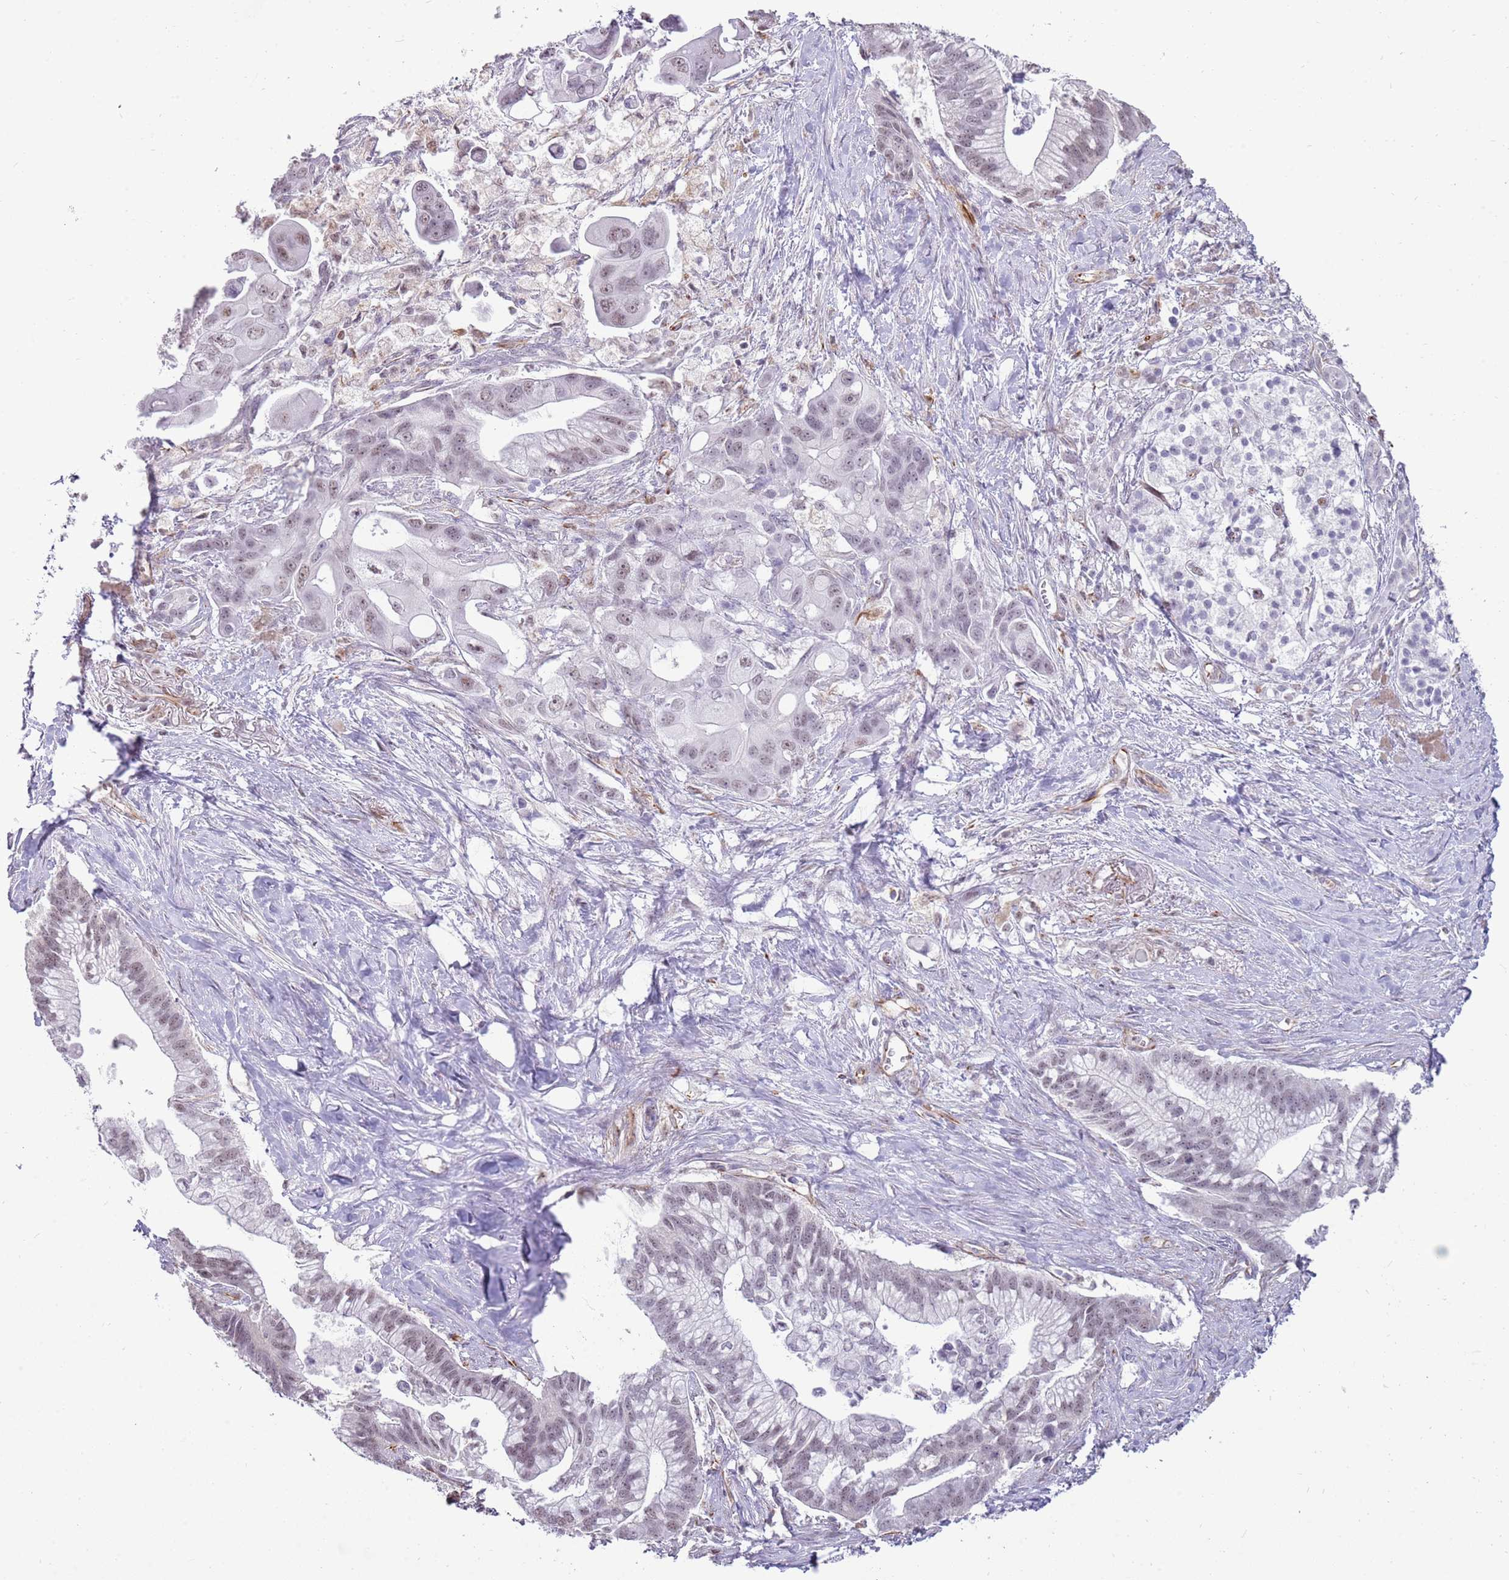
{"staining": {"intensity": "weak", "quantity": "<25%", "location": "nuclear"}, "tissue": "pancreatic cancer", "cell_type": "Tumor cells", "image_type": "cancer", "snomed": [{"axis": "morphology", "description": "Adenocarcinoma, NOS"}, {"axis": "topography", "description": "Pancreas"}], "caption": "This is an immunohistochemistry (IHC) photomicrograph of human pancreatic cancer. There is no expression in tumor cells.", "gene": "NBPF3", "patient": {"sex": "male", "age": 68}}